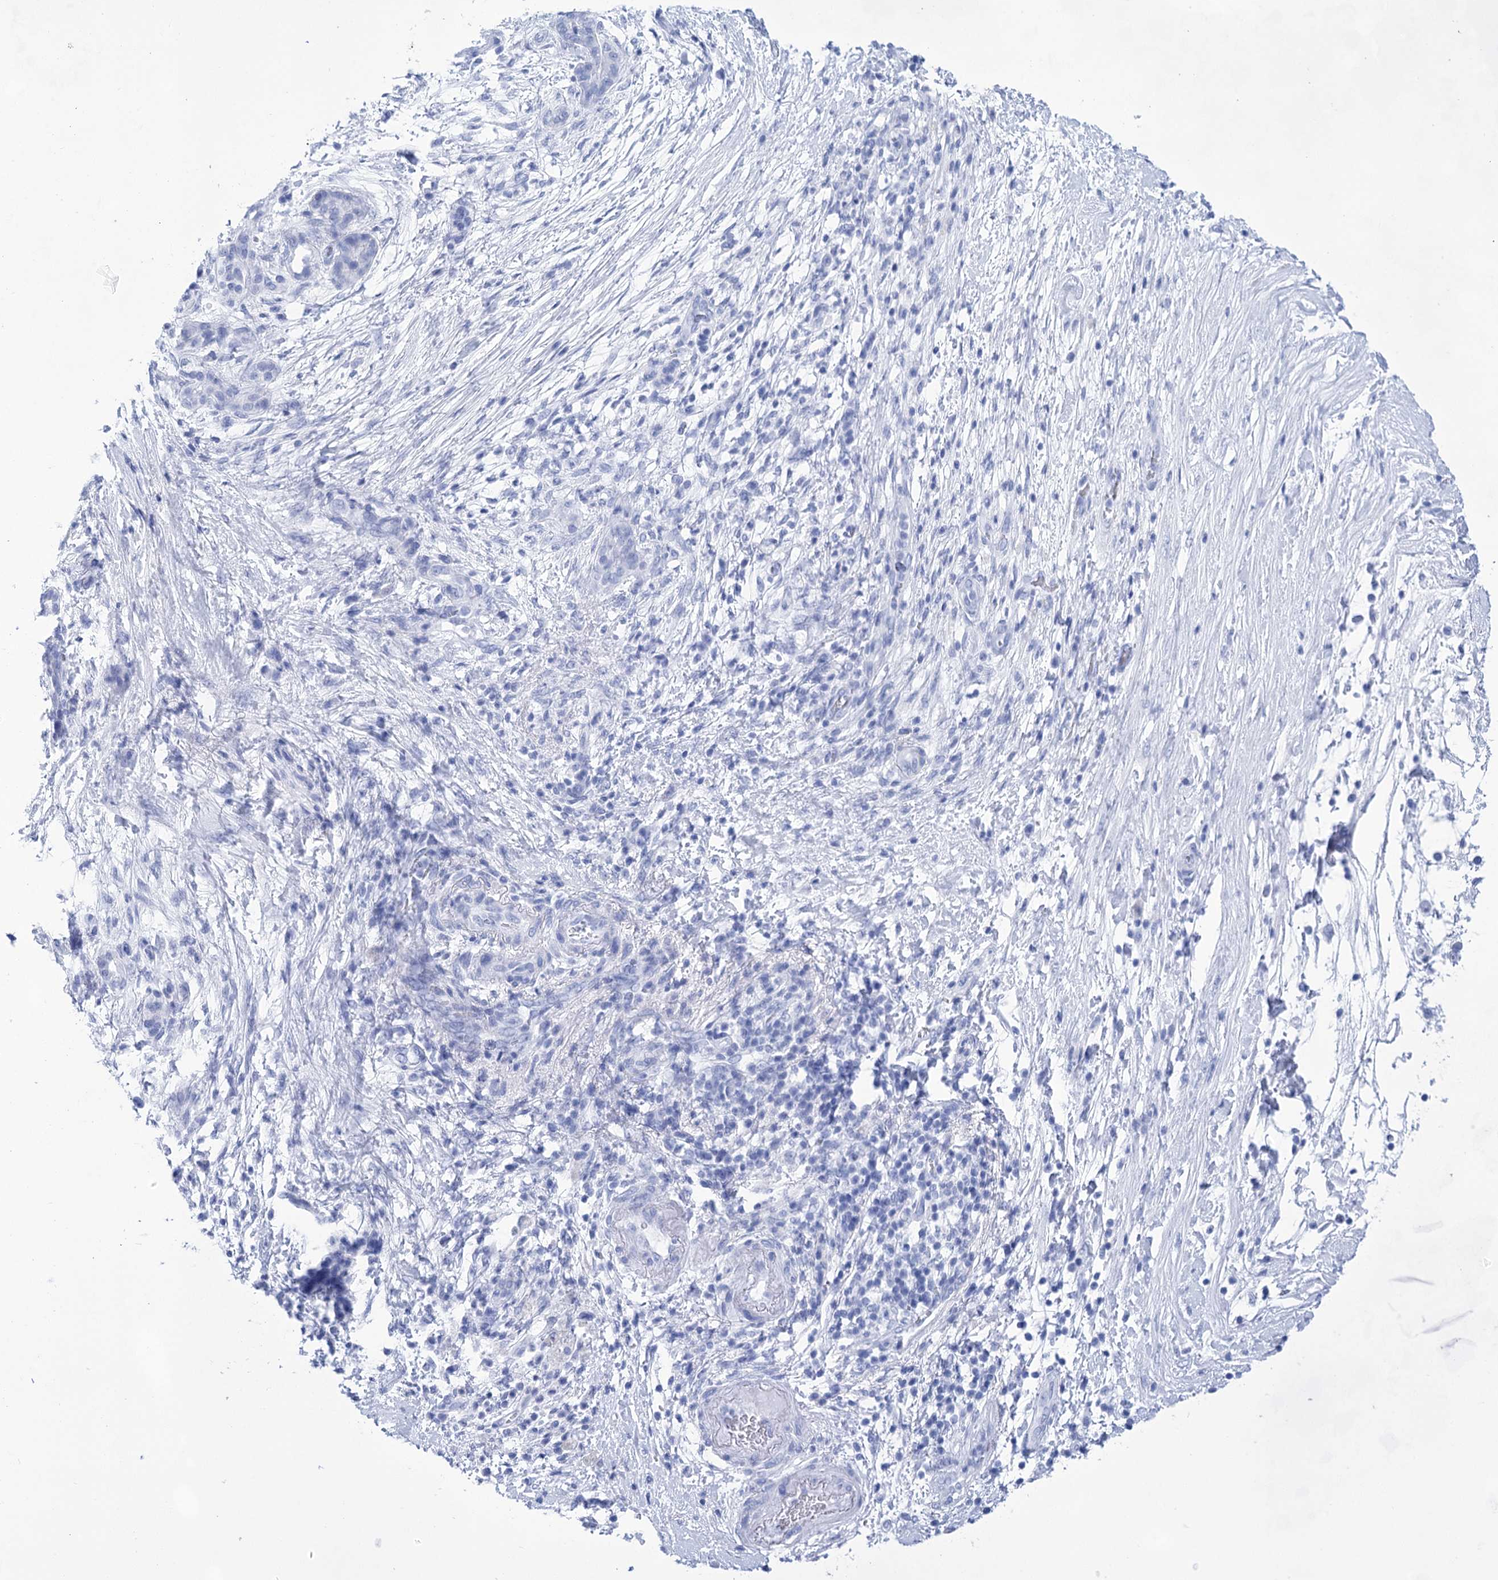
{"staining": {"intensity": "negative", "quantity": "none", "location": "none"}, "tissue": "pancreatic cancer", "cell_type": "Tumor cells", "image_type": "cancer", "snomed": [{"axis": "morphology", "description": "Adenocarcinoma, NOS"}, {"axis": "topography", "description": "Pancreas"}], "caption": "High power microscopy photomicrograph of an immunohistochemistry image of adenocarcinoma (pancreatic), revealing no significant expression in tumor cells.", "gene": "LALBA", "patient": {"sex": "female", "age": 55}}